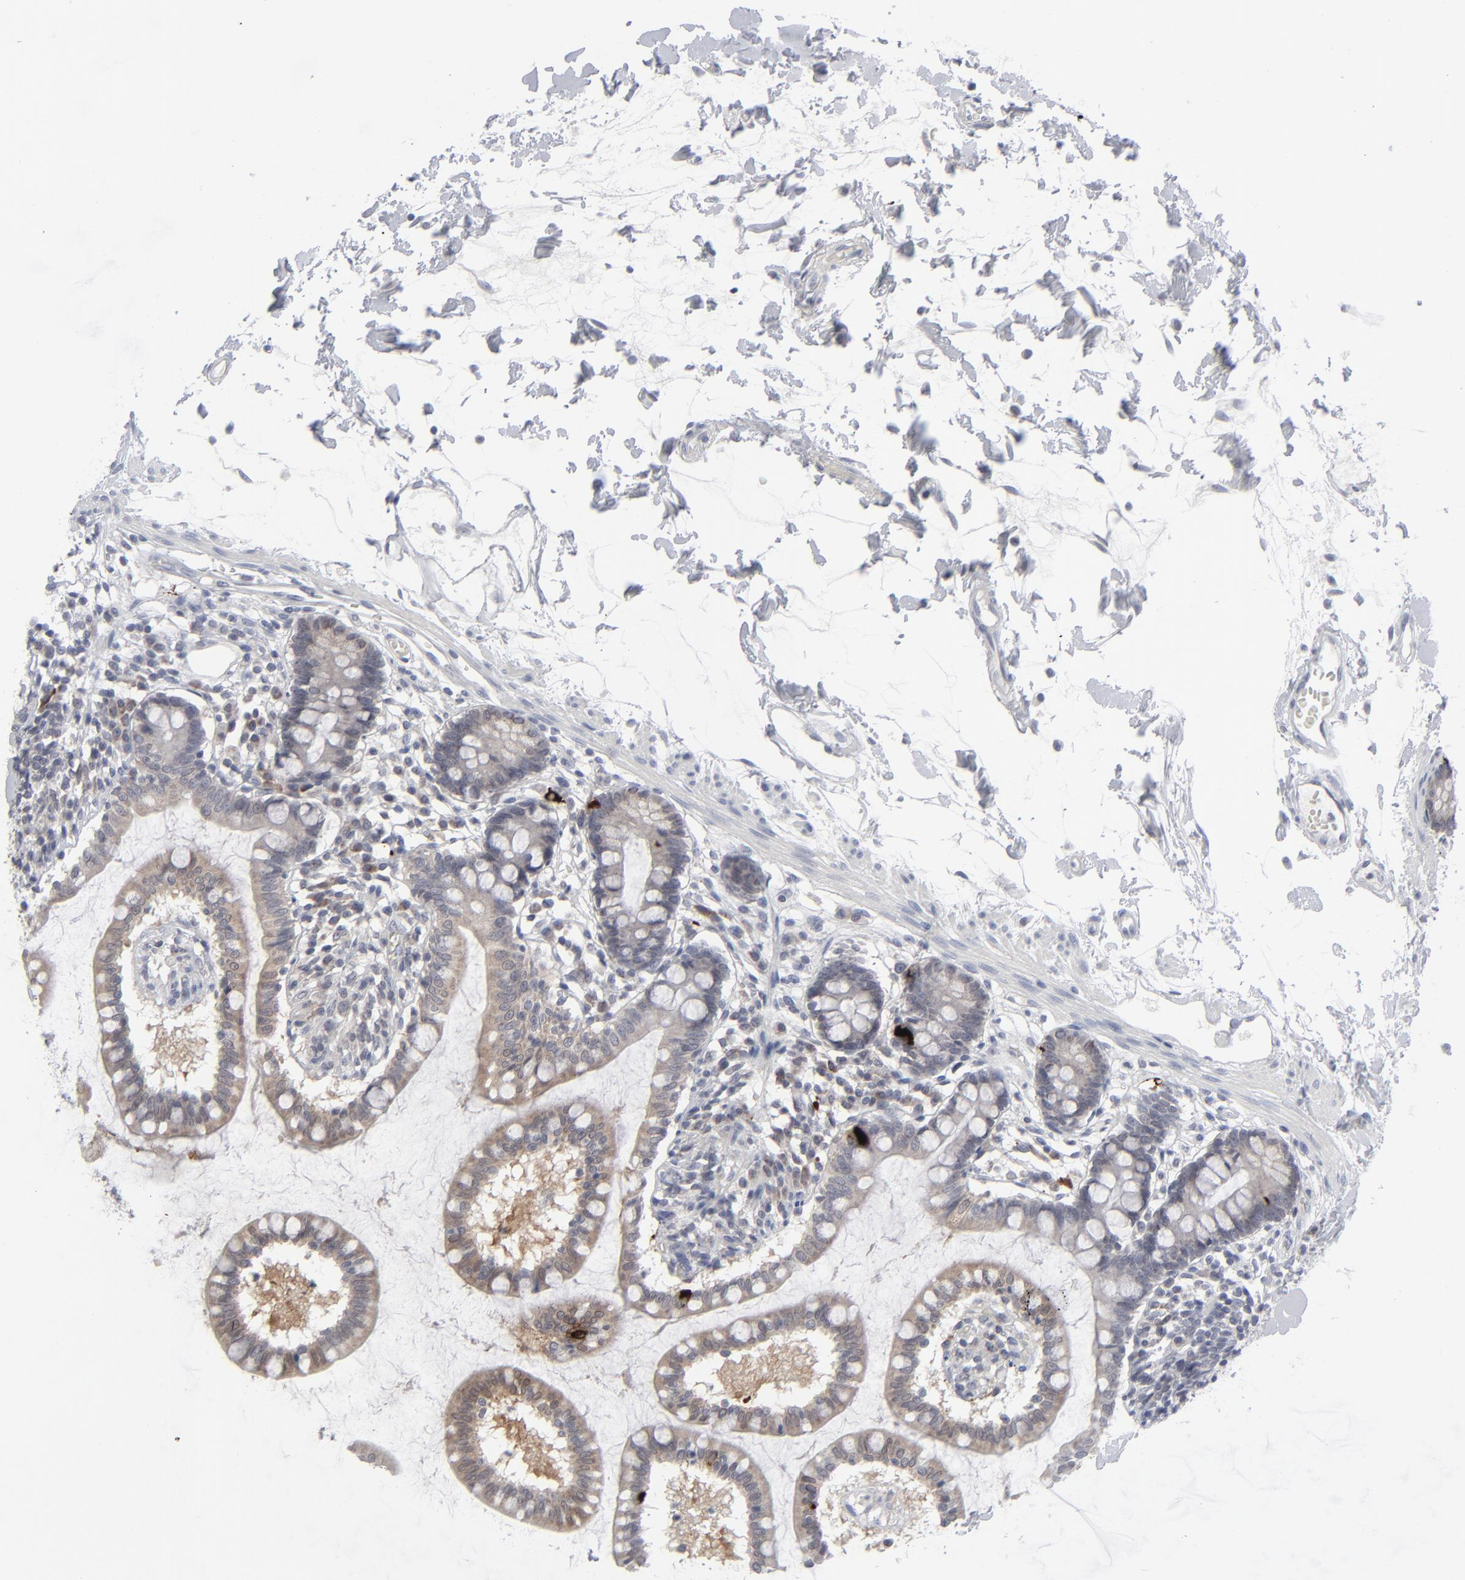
{"staining": {"intensity": "weak", "quantity": "<25%", "location": "cytoplasmic/membranous"}, "tissue": "small intestine", "cell_type": "Glandular cells", "image_type": "normal", "snomed": [{"axis": "morphology", "description": "Normal tissue, NOS"}, {"axis": "topography", "description": "Small intestine"}], "caption": "Immunohistochemistry of normal small intestine demonstrates no positivity in glandular cells. Nuclei are stained in blue.", "gene": "NUP88", "patient": {"sex": "female", "age": 61}}